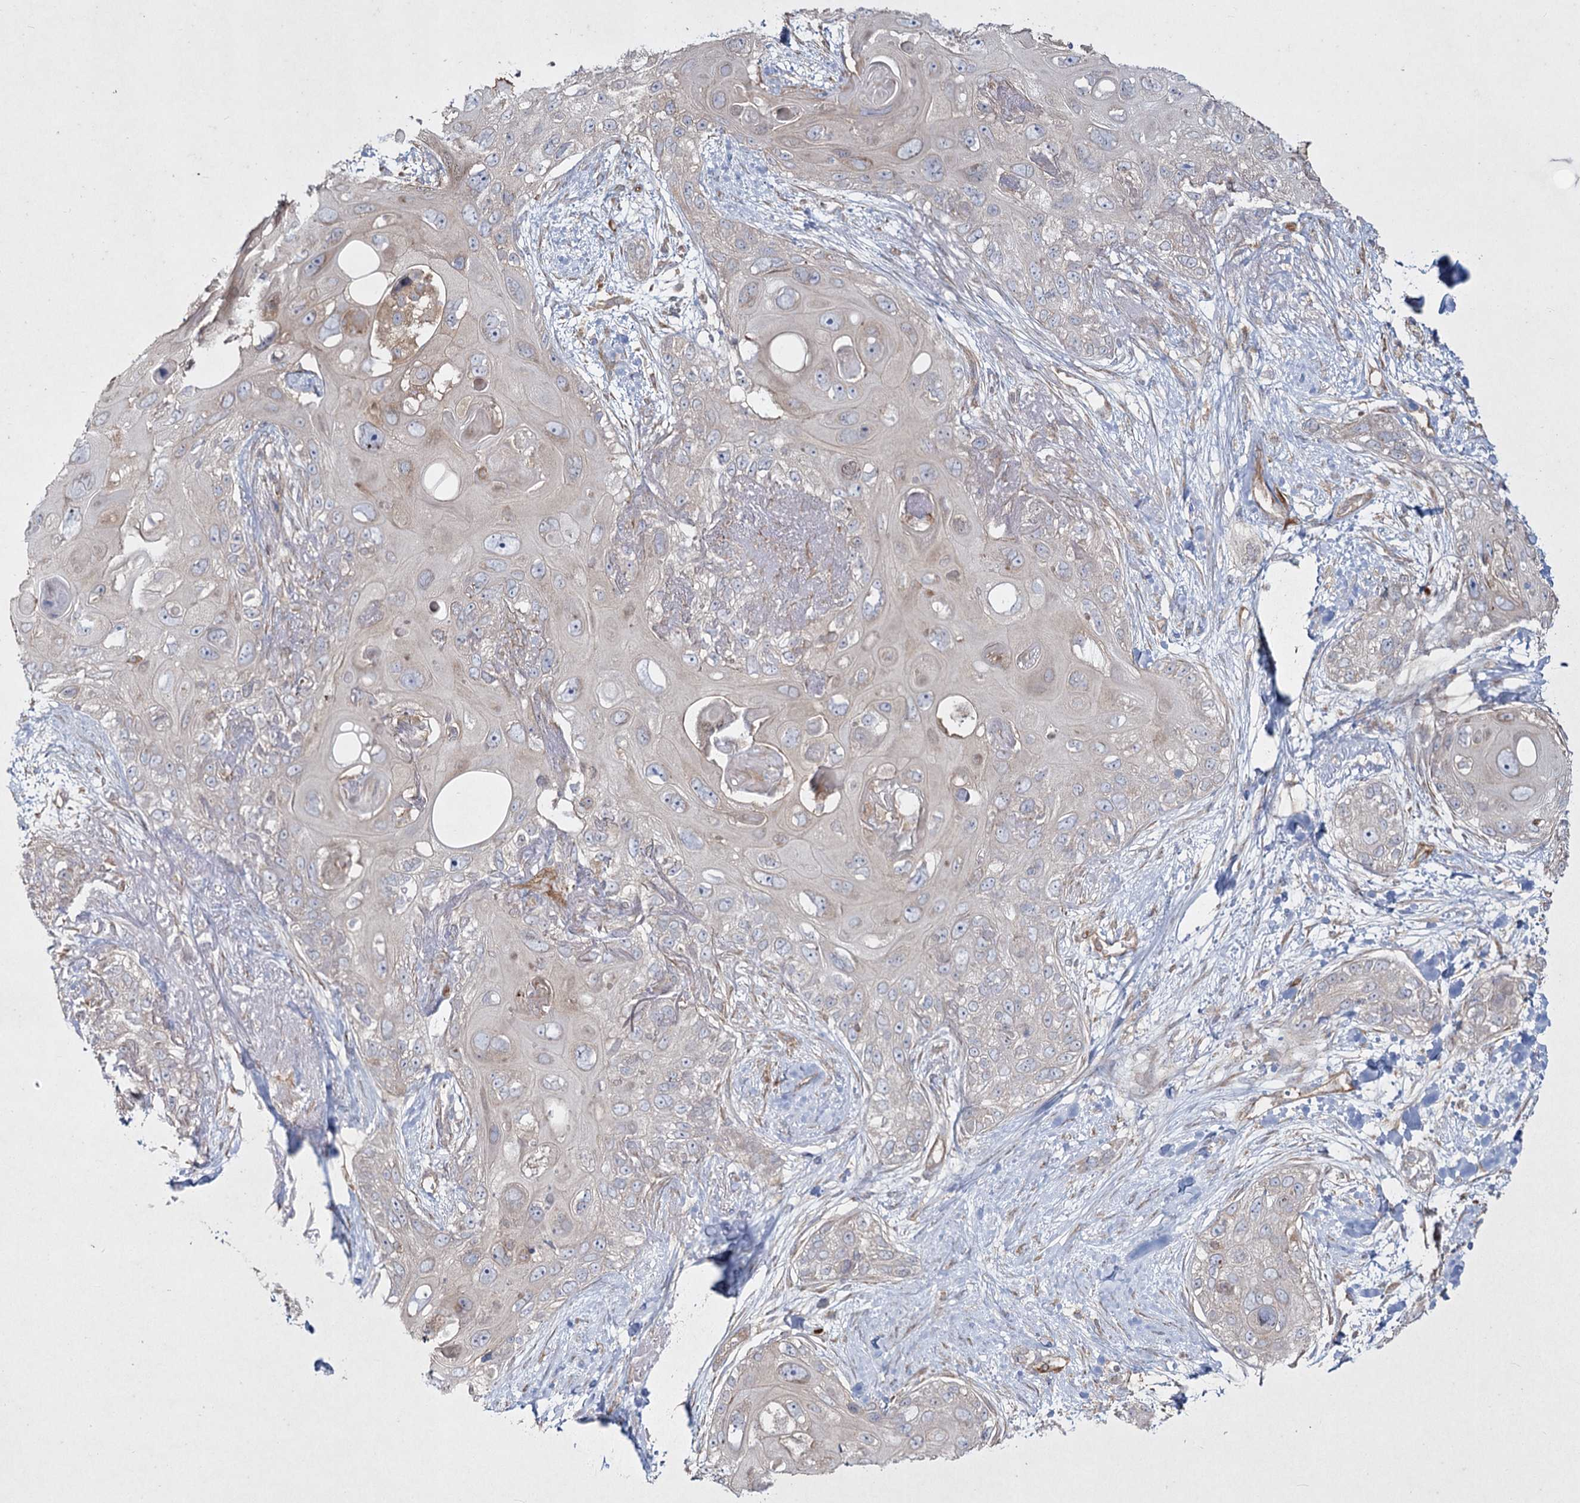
{"staining": {"intensity": "negative", "quantity": "none", "location": "none"}, "tissue": "skin cancer", "cell_type": "Tumor cells", "image_type": "cancer", "snomed": [{"axis": "morphology", "description": "Normal tissue, NOS"}, {"axis": "morphology", "description": "Squamous cell carcinoma, NOS"}, {"axis": "topography", "description": "Skin"}], "caption": "Photomicrograph shows no protein expression in tumor cells of skin squamous cell carcinoma tissue.", "gene": "SH3TC1", "patient": {"sex": "male", "age": 72}}